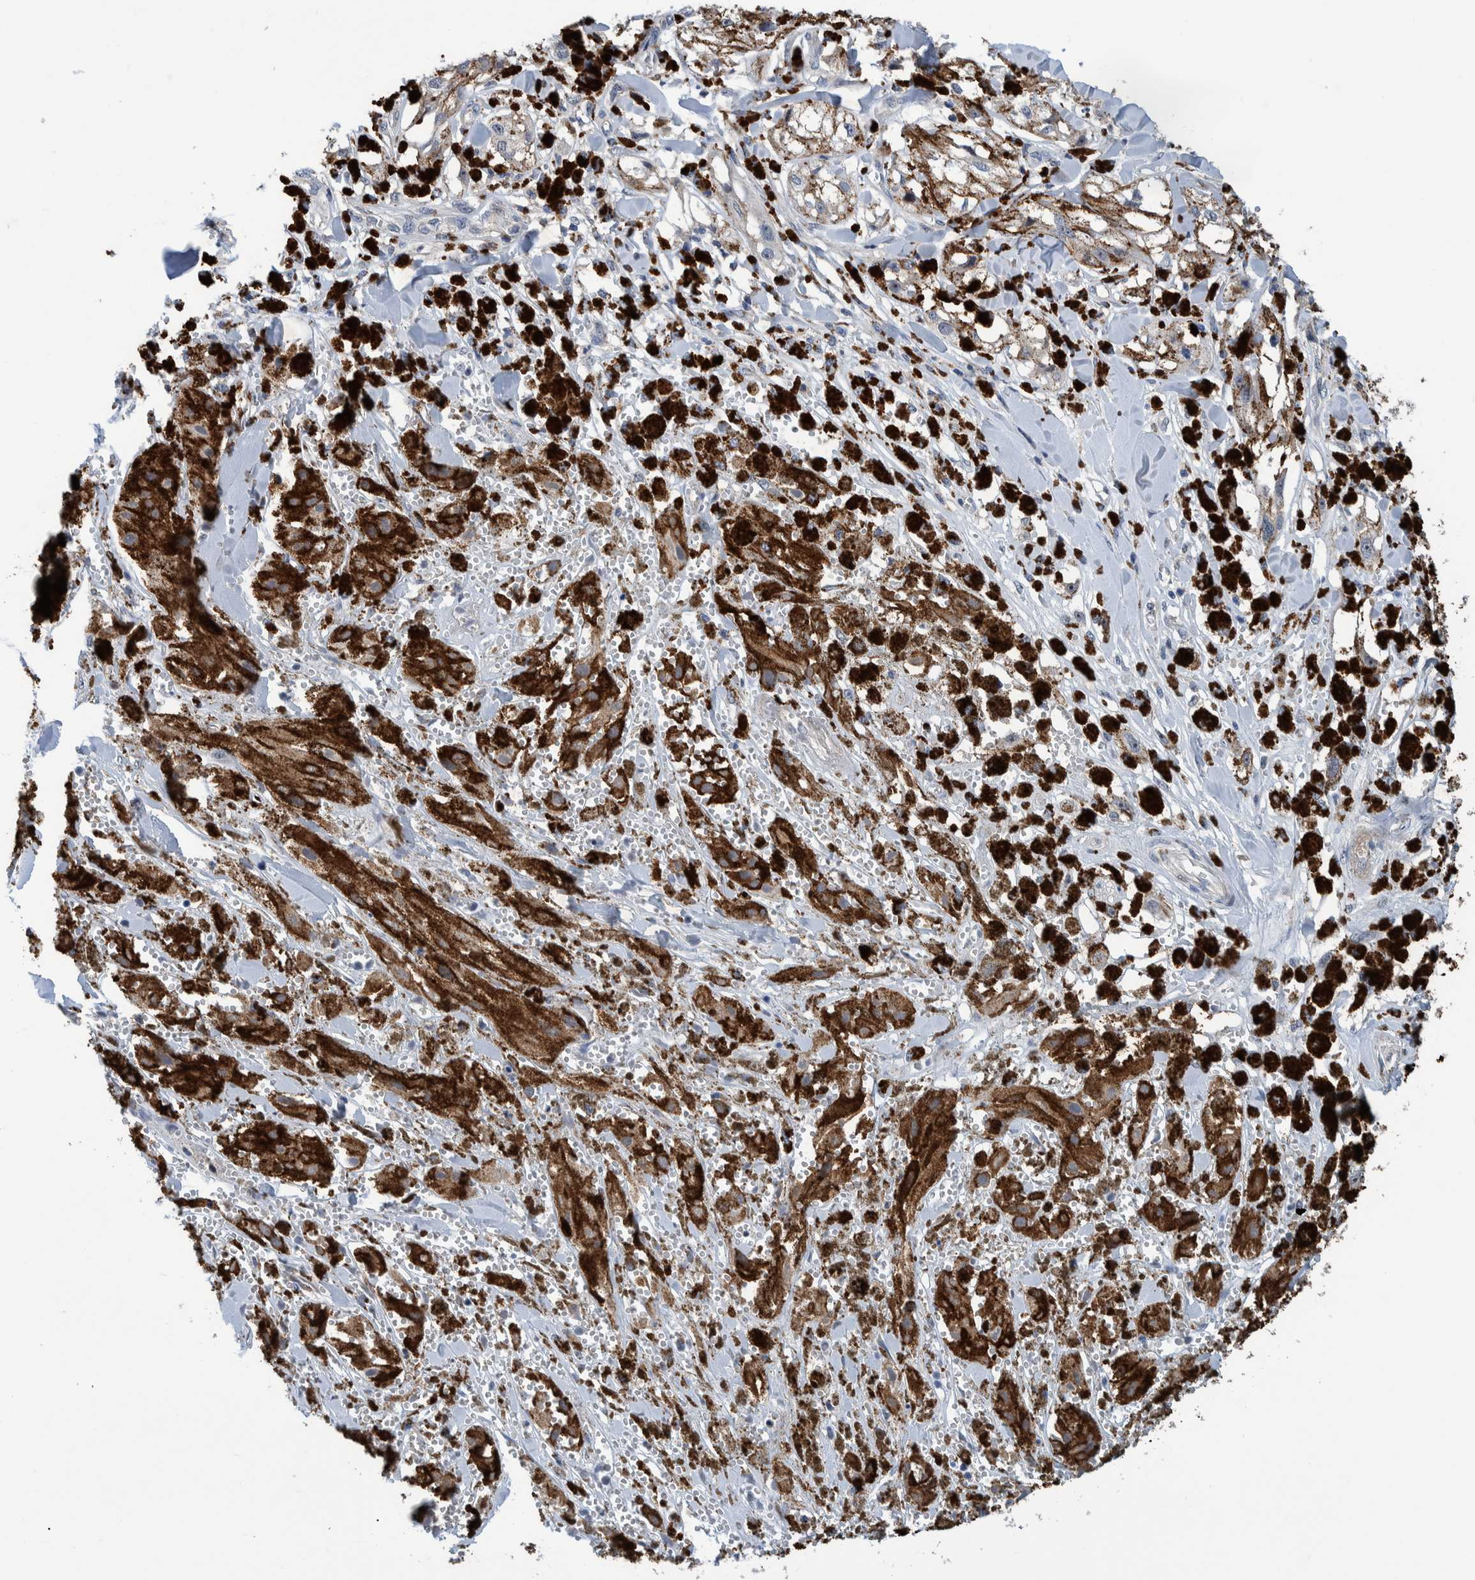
{"staining": {"intensity": "moderate", "quantity": ">75%", "location": "cytoplasmic/membranous"}, "tissue": "melanoma", "cell_type": "Tumor cells", "image_type": "cancer", "snomed": [{"axis": "morphology", "description": "Malignant melanoma, NOS"}, {"axis": "topography", "description": "Skin"}], "caption": "Approximately >75% of tumor cells in human melanoma demonstrate moderate cytoplasmic/membranous protein staining as visualized by brown immunohistochemical staining.", "gene": "MKS1", "patient": {"sex": "male", "age": 88}}